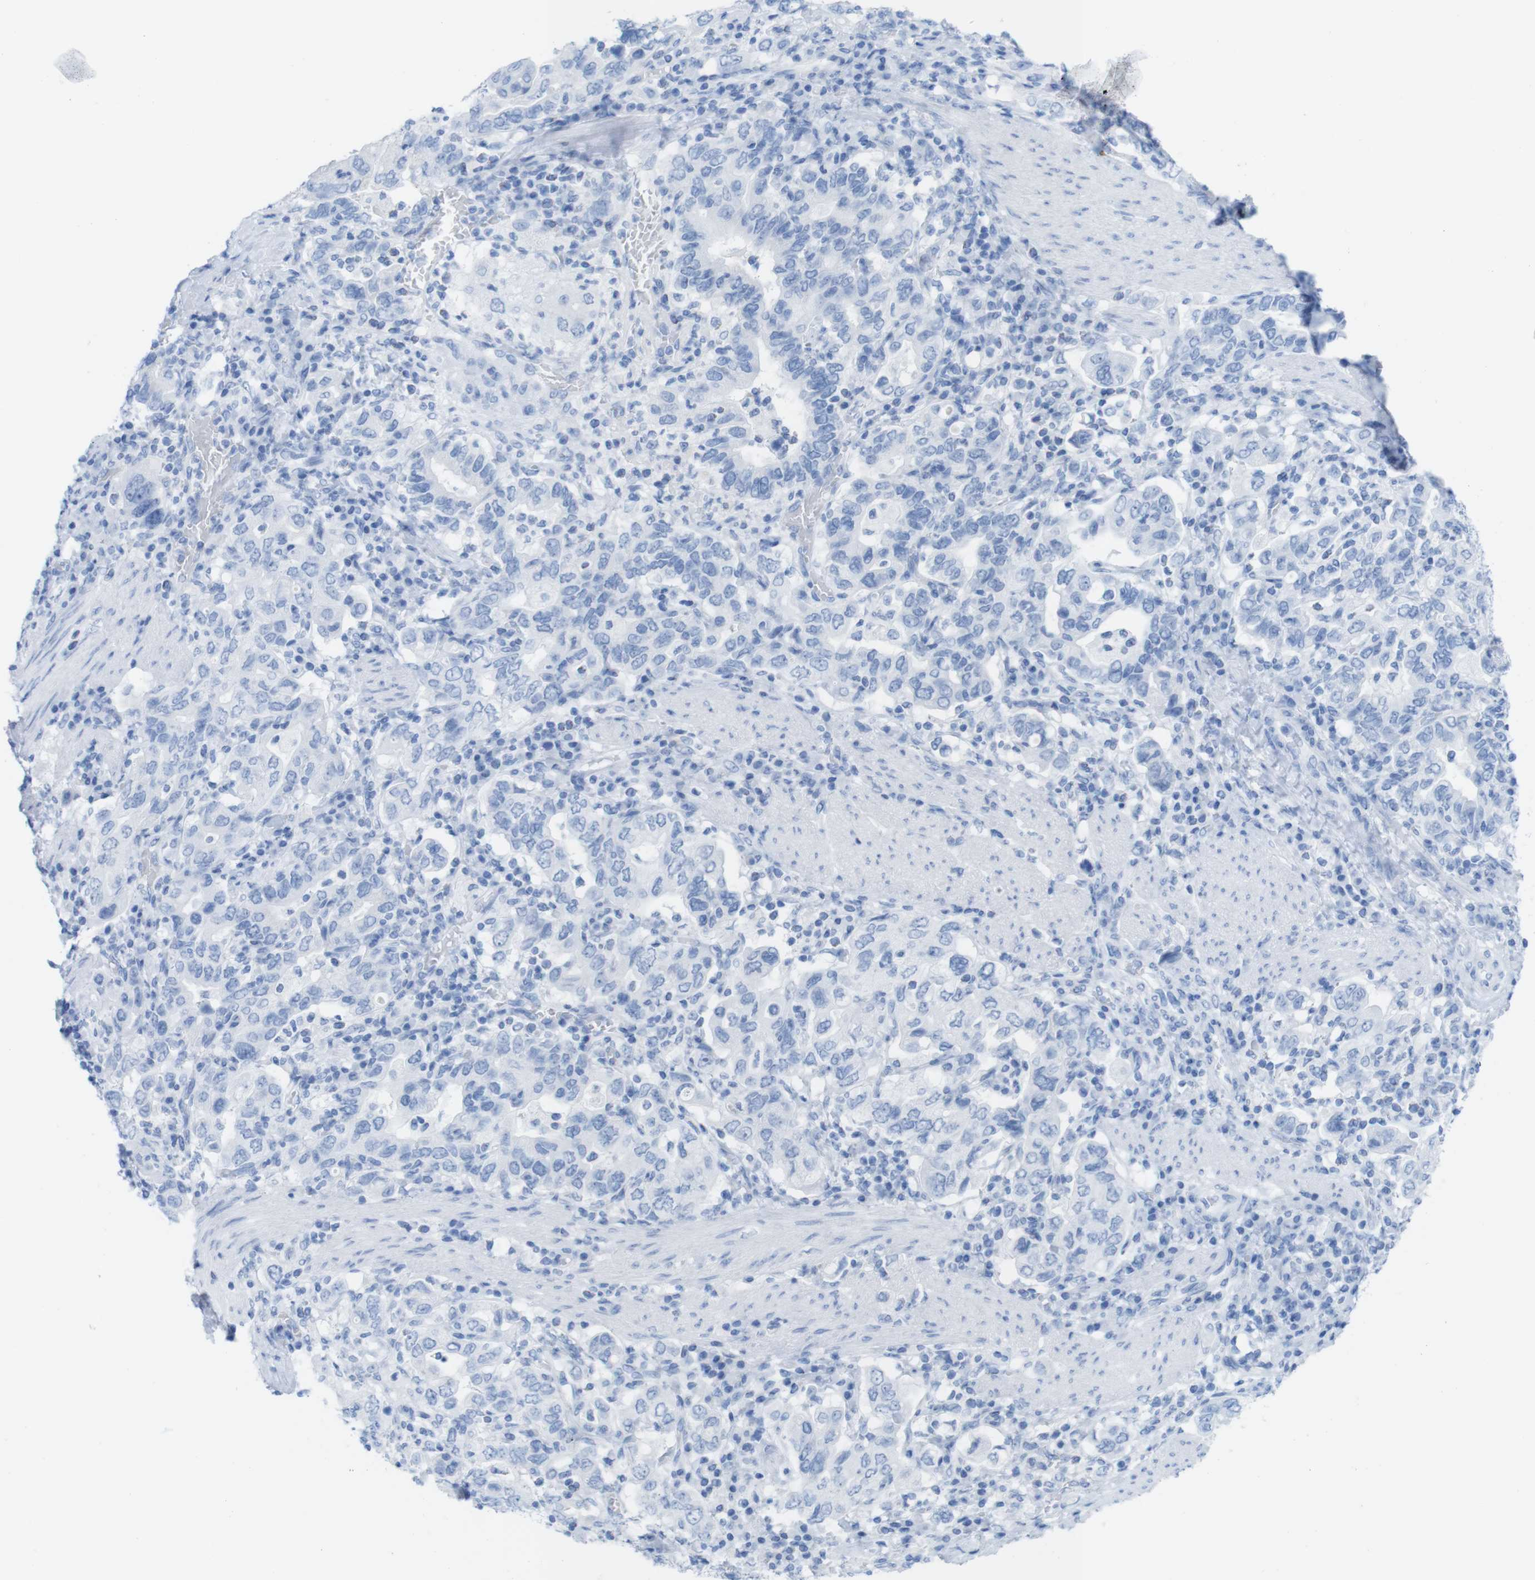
{"staining": {"intensity": "negative", "quantity": "none", "location": "none"}, "tissue": "stomach cancer", "cell_type": "Tumor cells", "image_type": "cancer", "snomed": [{"axis": "morphology", "description": "Adenocarcinoma, NOS"}, {"axis": "topography", "description": "Stomach, upper"}], "caption": "Adenocarcinoma (stomach) was stained to show a protein in brown. There is no significant staining in tumor cells.", "gene": "MYH7", "patient": {"sex": "male", "age": 62}}